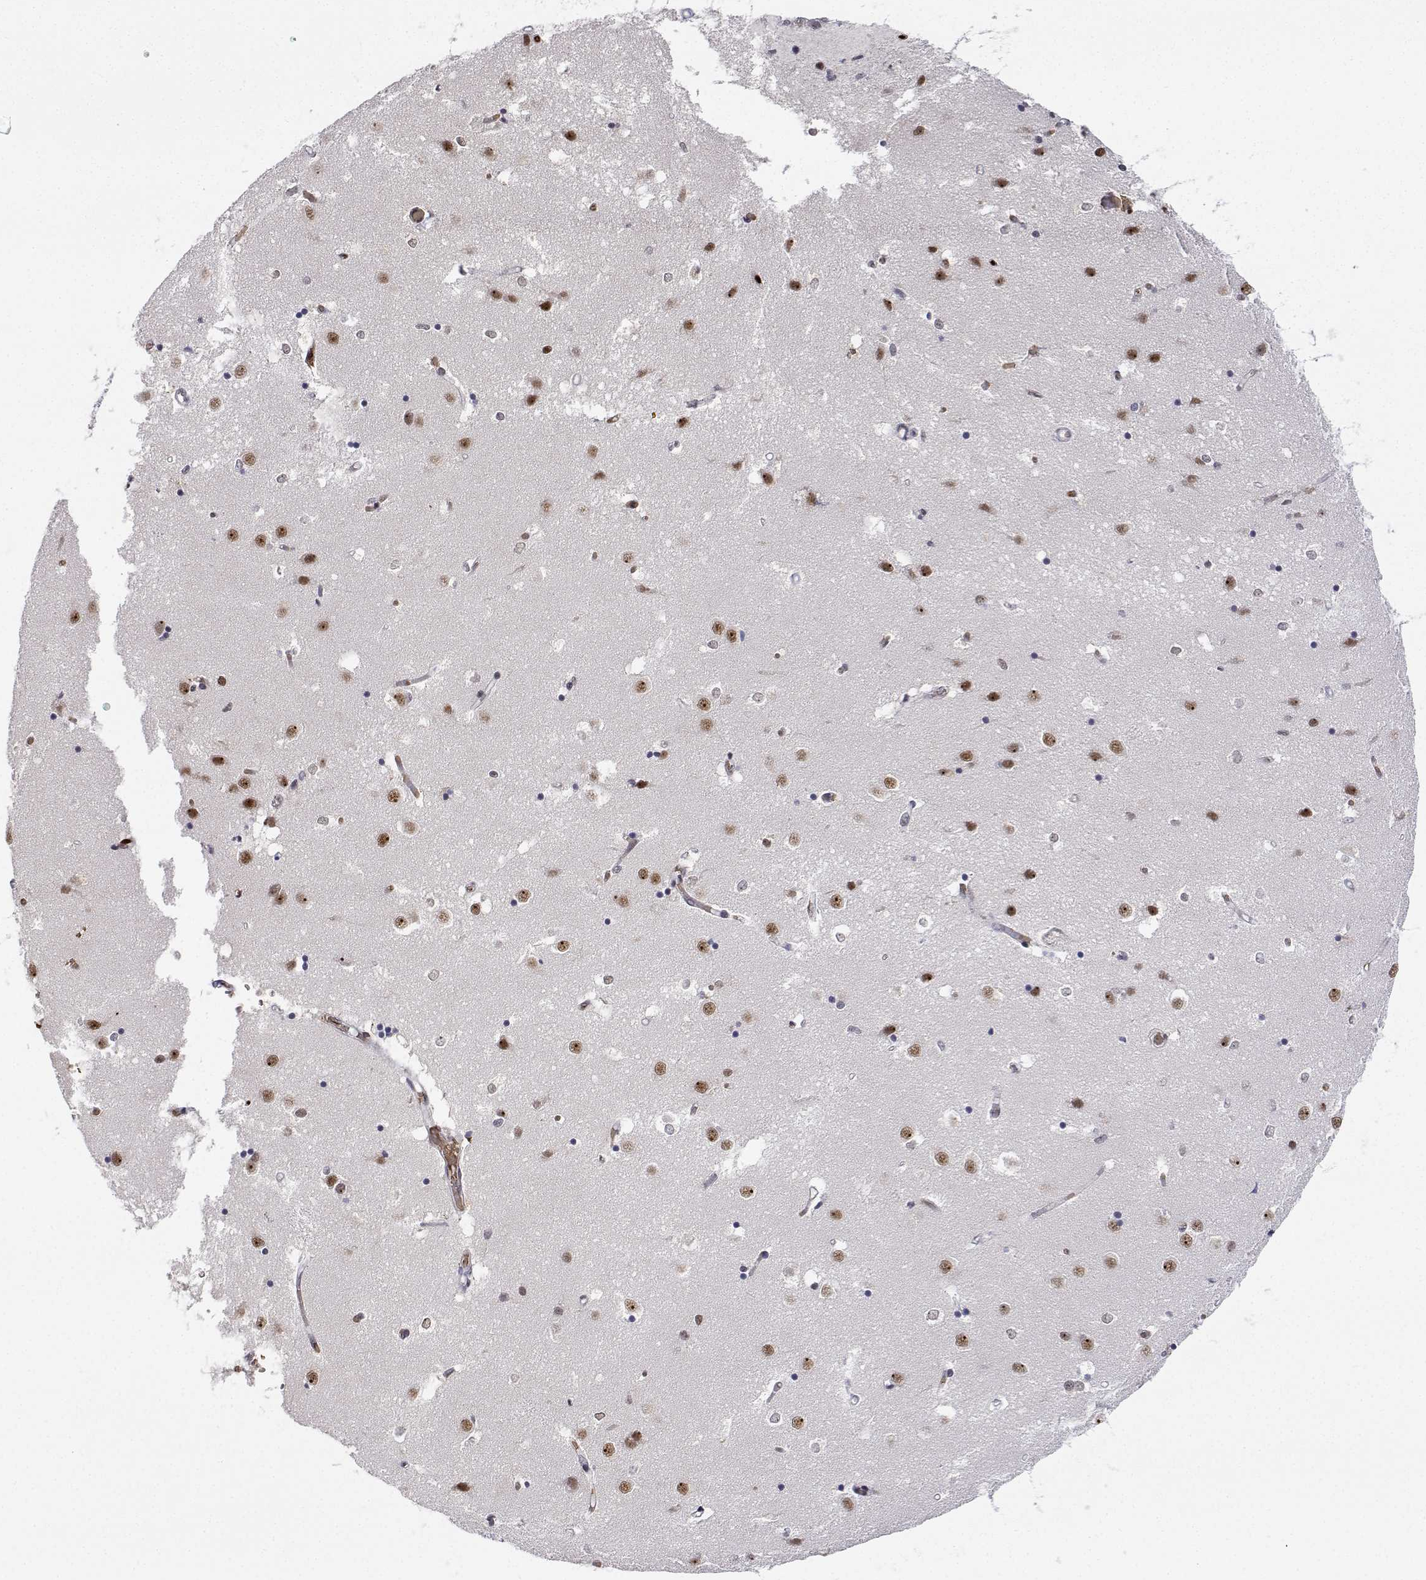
{"staining": {"intensity": "moderate", "quantity": "25%-75%", "location": "nuclear"}, "tissue": "caudate", "cell_type": "Glial cells", "image_type": "normal", "snomed": [{"axis": "morphology", "description": "Normal tissue, NOS"}, {"axis": "topography", "description": "Lateral ventricle wall"}], "caption": "Protein expression analysis of normal caudate reveals moderate nuclear positivity in approximately 25%-75% of glial cells. The staining was performed using DAB (3,3'-diaminobenzidine), with brown indicating positive protein expression. Nuclei are stained blue with hematoxylin.", "gene": "ADAR", "patient": {"sex": "male", "age": 54}}